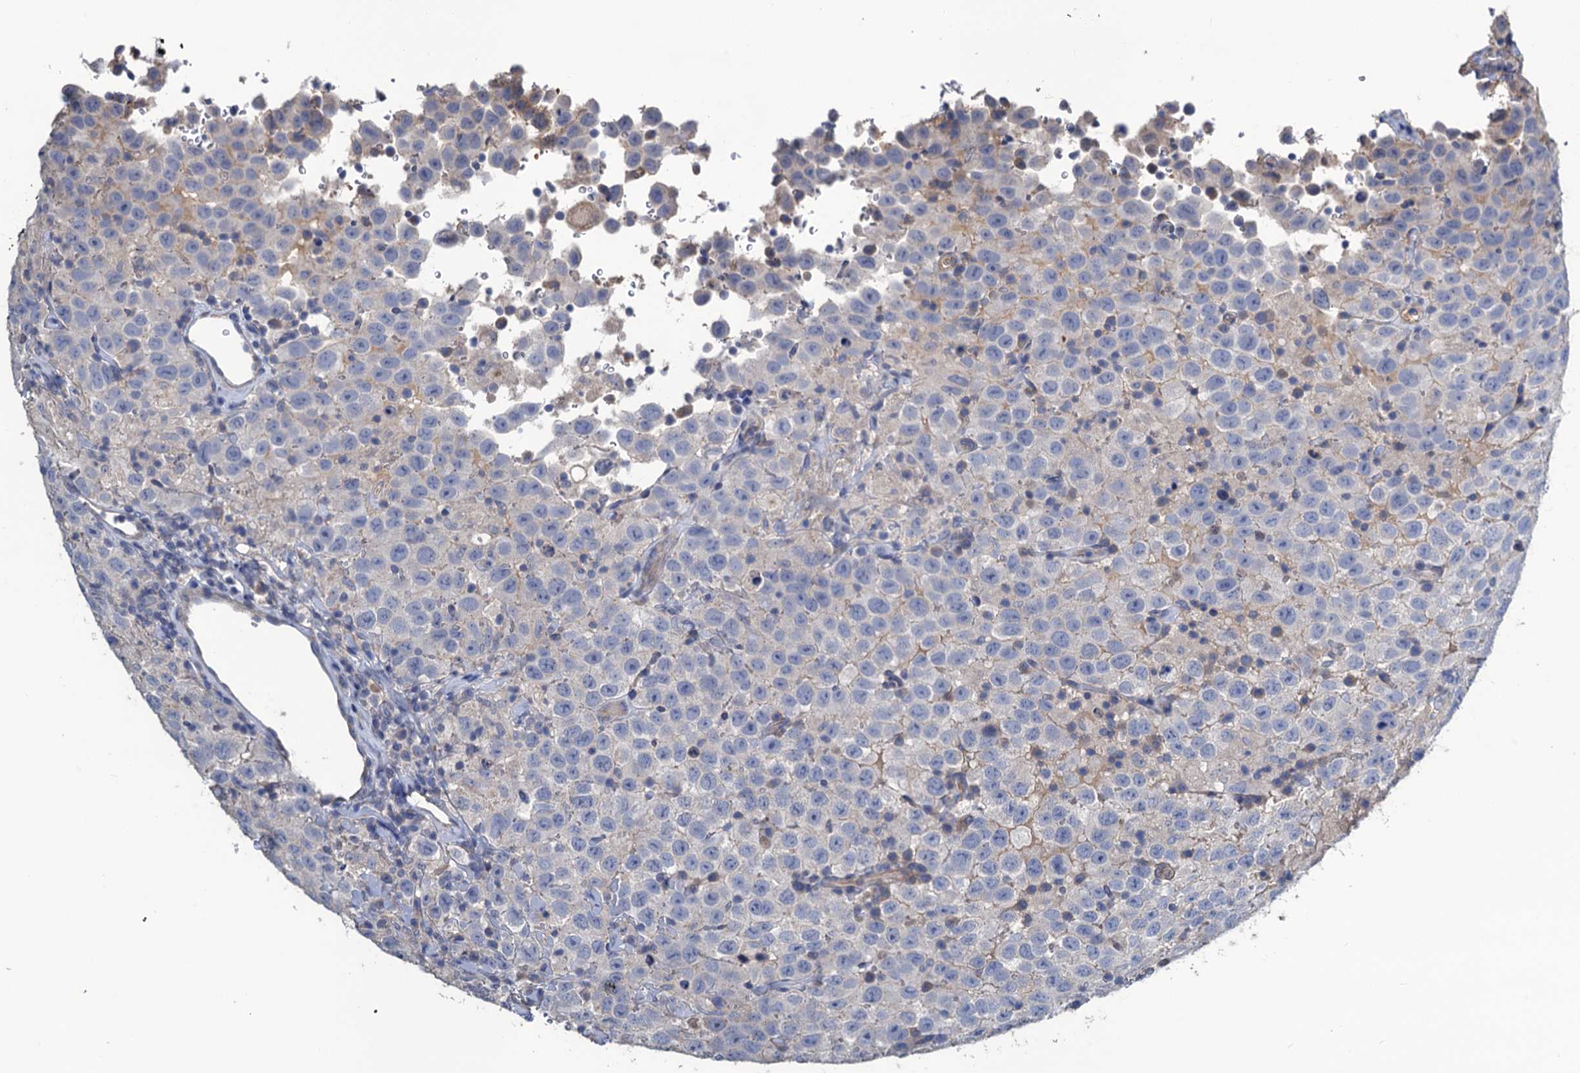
{"staining": {"intensity": "negative", "quantity": "none", "location": "none"}, "tissue": "testis cancer", "cell_type": "Tumor cells", "image_type": "cancer", "snomed": [{"axis": "morphology", "description": "Seminoma, NOS"}, {"axis": "topography", "description": "Testis"}], "caption": "IHC photomicrograph of human testis seminoma stained for a protein (brown), which exhibits no positivity in tumor cells. (DAB immunohistochemistry (IHC) visualized using brightfield microscopy, high magnification).", "gene": "SMCO3", "patient": {"sex": "male", "age": 41}}